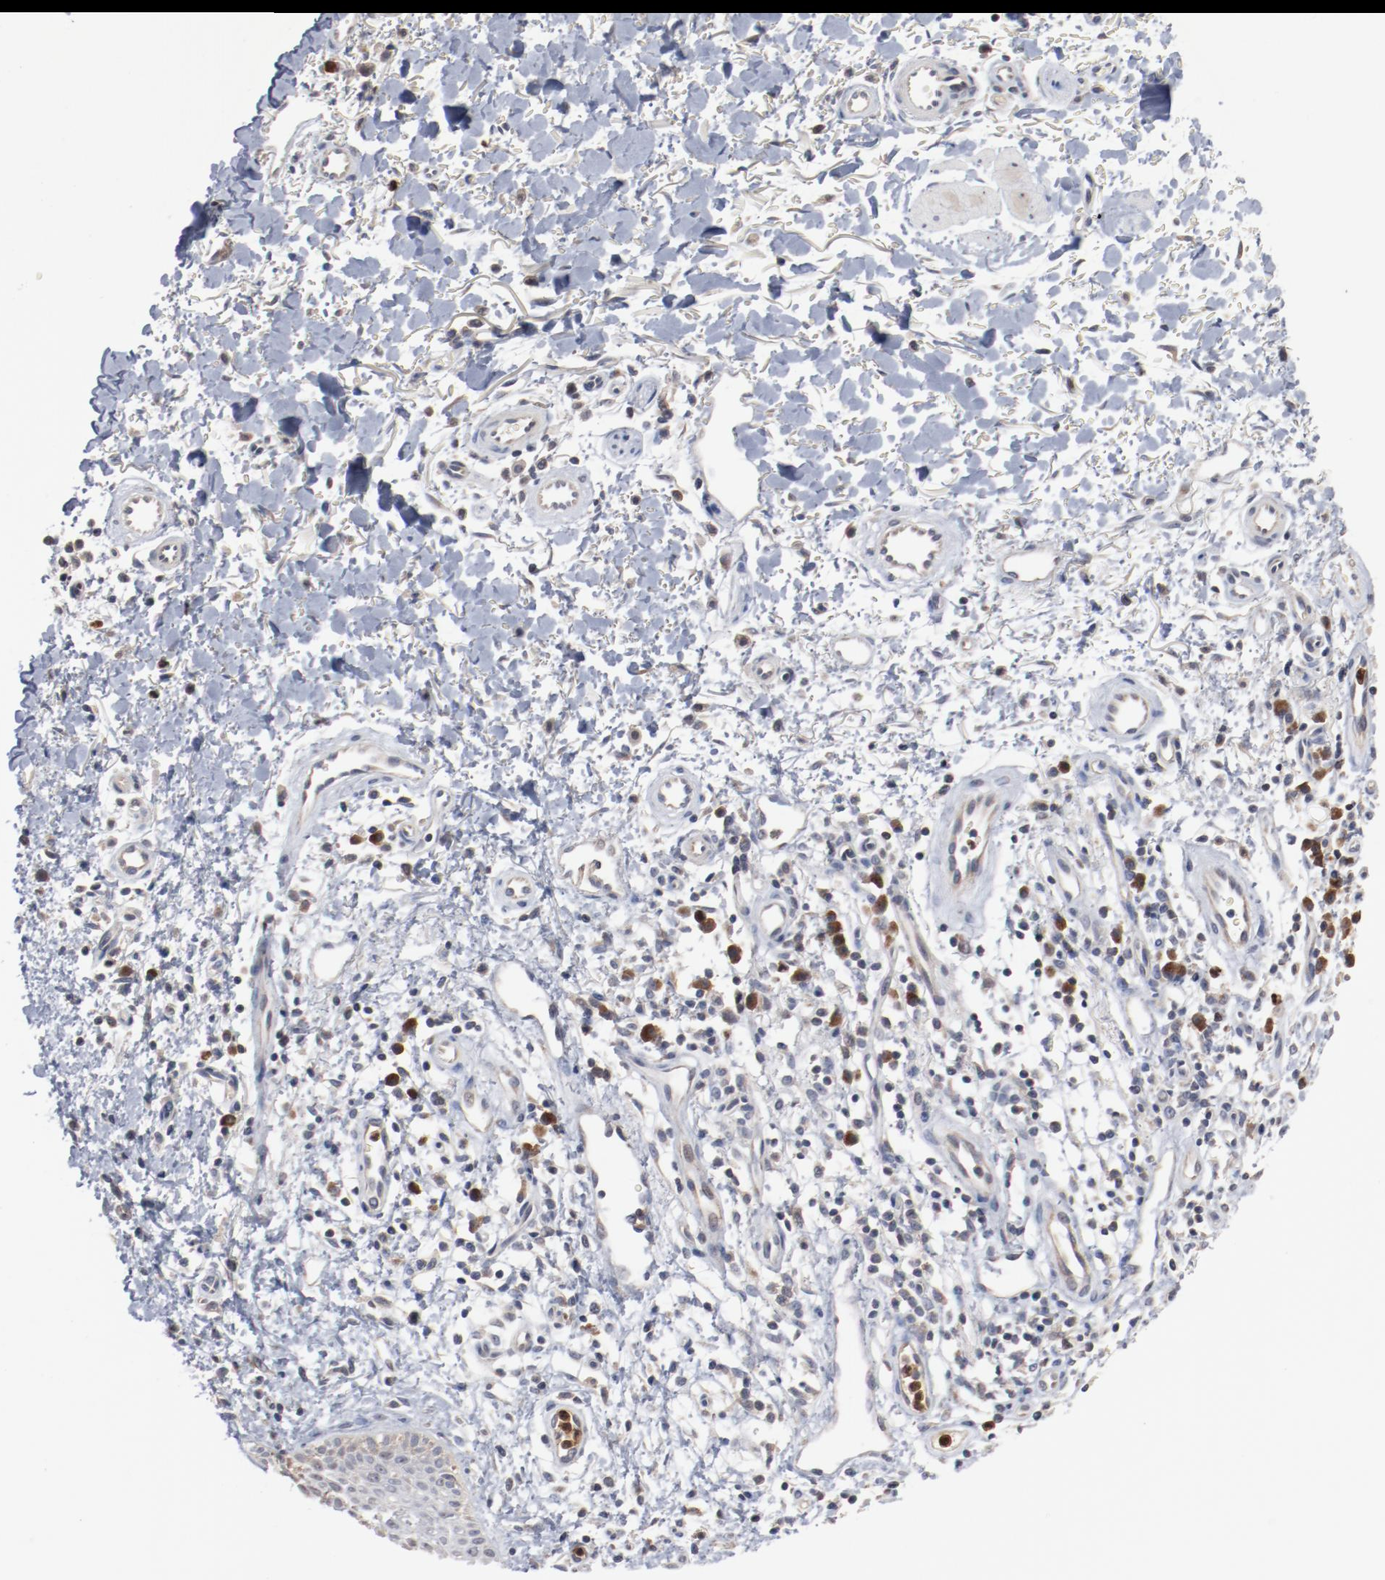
{"staining": {"intensity": "weak", "quantity": ">75%", "location": "cytoplasmic/membranous"}, "tissue": "skin cancer", "cell_type": "Tumor cells", "image_type": "cancer", "snomed": [{"axis": "morphology", "description": "Normal tissue, NOS"}, {"axis": "morphology", "description": "Basal cell carcinoma"}, {"axis": "topography", "description": "Skin"}], "caption": "High-magnification brightfield microscopy of basal cell carcinoma (skin) stained with DAB (brown) and counterstained with hematoxylin (blue). tumor cells exhibit weak cytoplasmic/membranous expression is appreciated in about>75% of cells.", "gene": "RNASE11", "patient": {"sex": "female", "age": 69}}